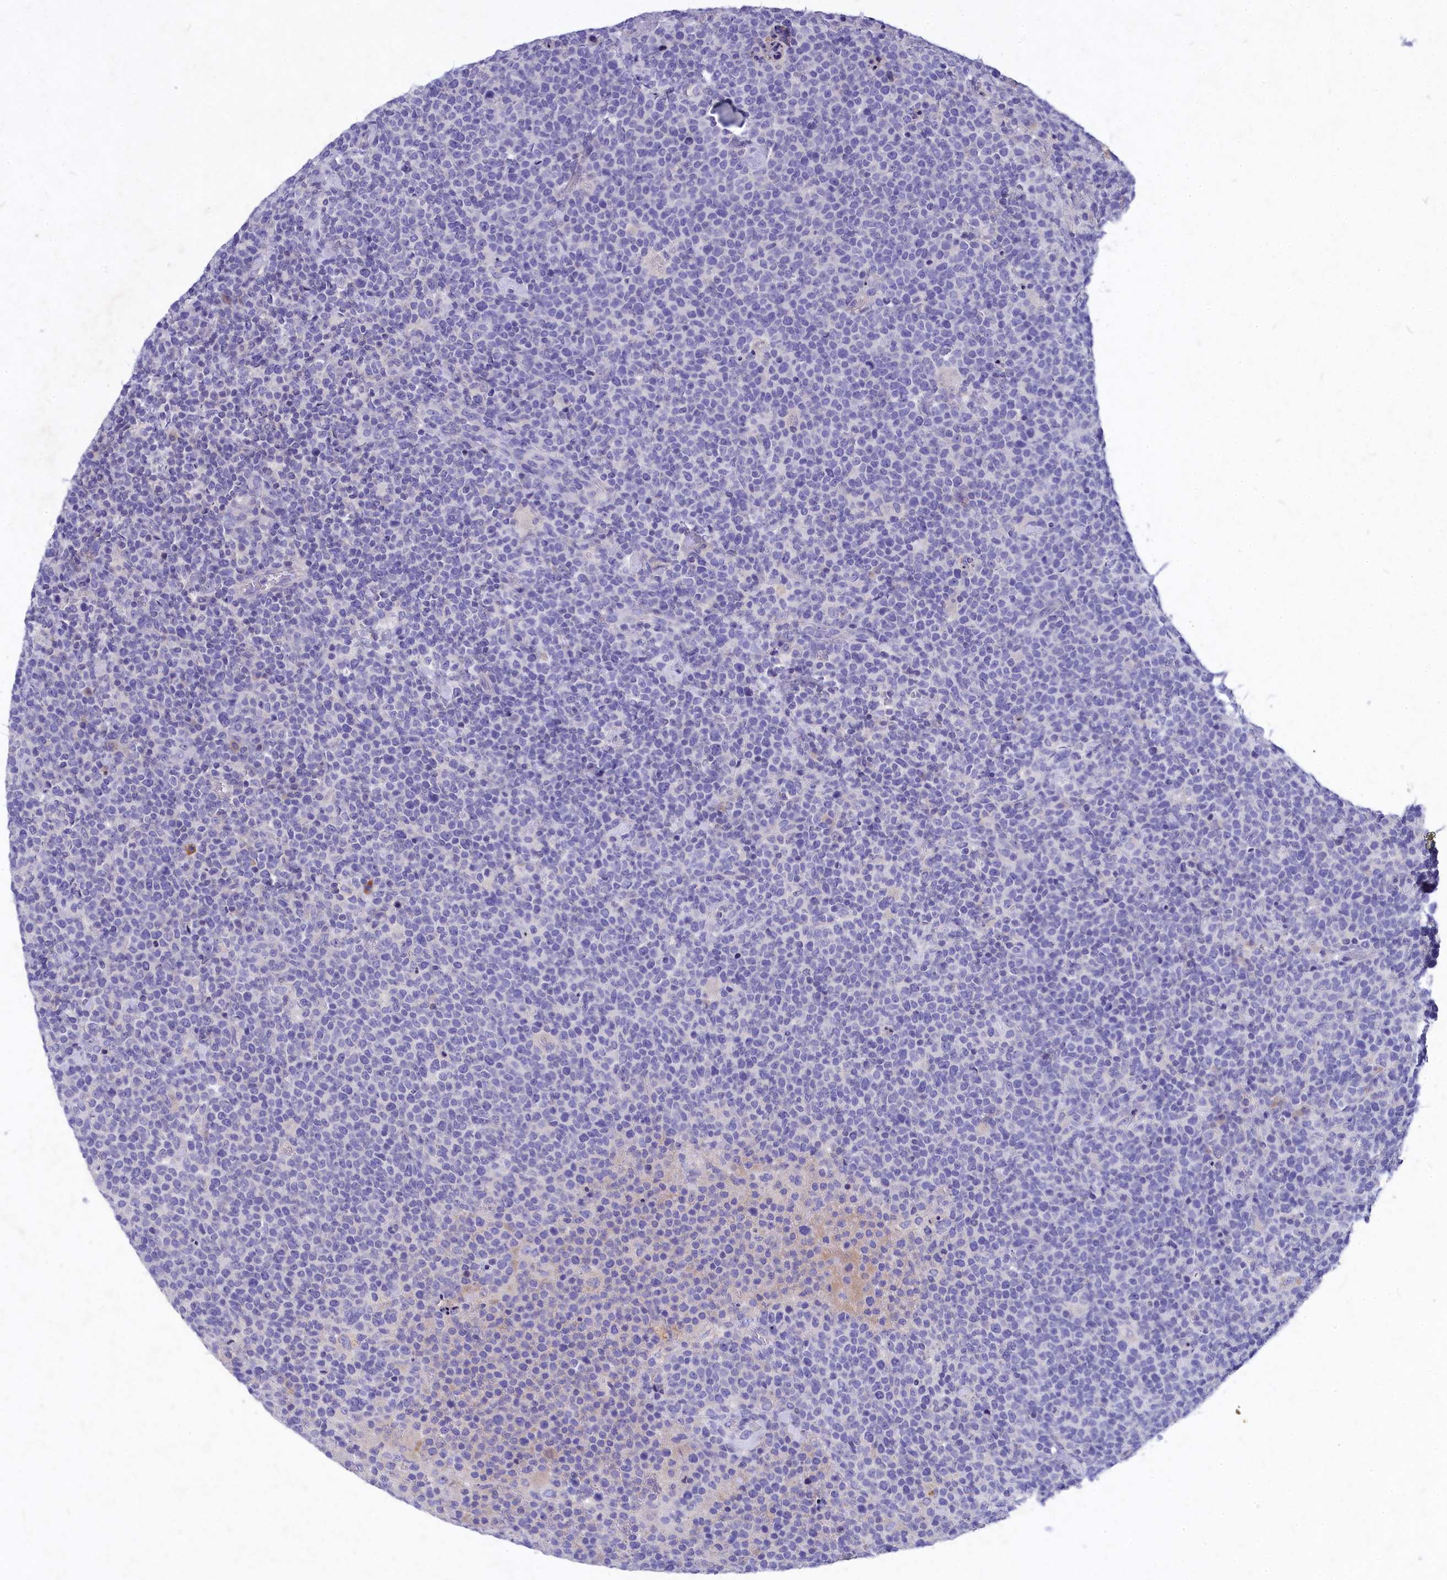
{"staining": {"intensity": "negative", "quantity": "none", "location": "none"}, "tissue": "lymphoma", "cell_type": "Tumor cells", "image_type": "cancer", "snomed": [{"axis": "morphology", "description": "Malignant lymphoma, non-Hodgkin's type, High grade"}, {"axis": "topography", "description": "Lymph node"}], "caption": "A histopathology image of lymphoma stained for a protein reveals no brown staining in tumor cells. (DAB IHC visualized using brightfield microscopy, high magnification).", "gene": "DEFB119", "patient": {"sex": "male", "age": 61}}